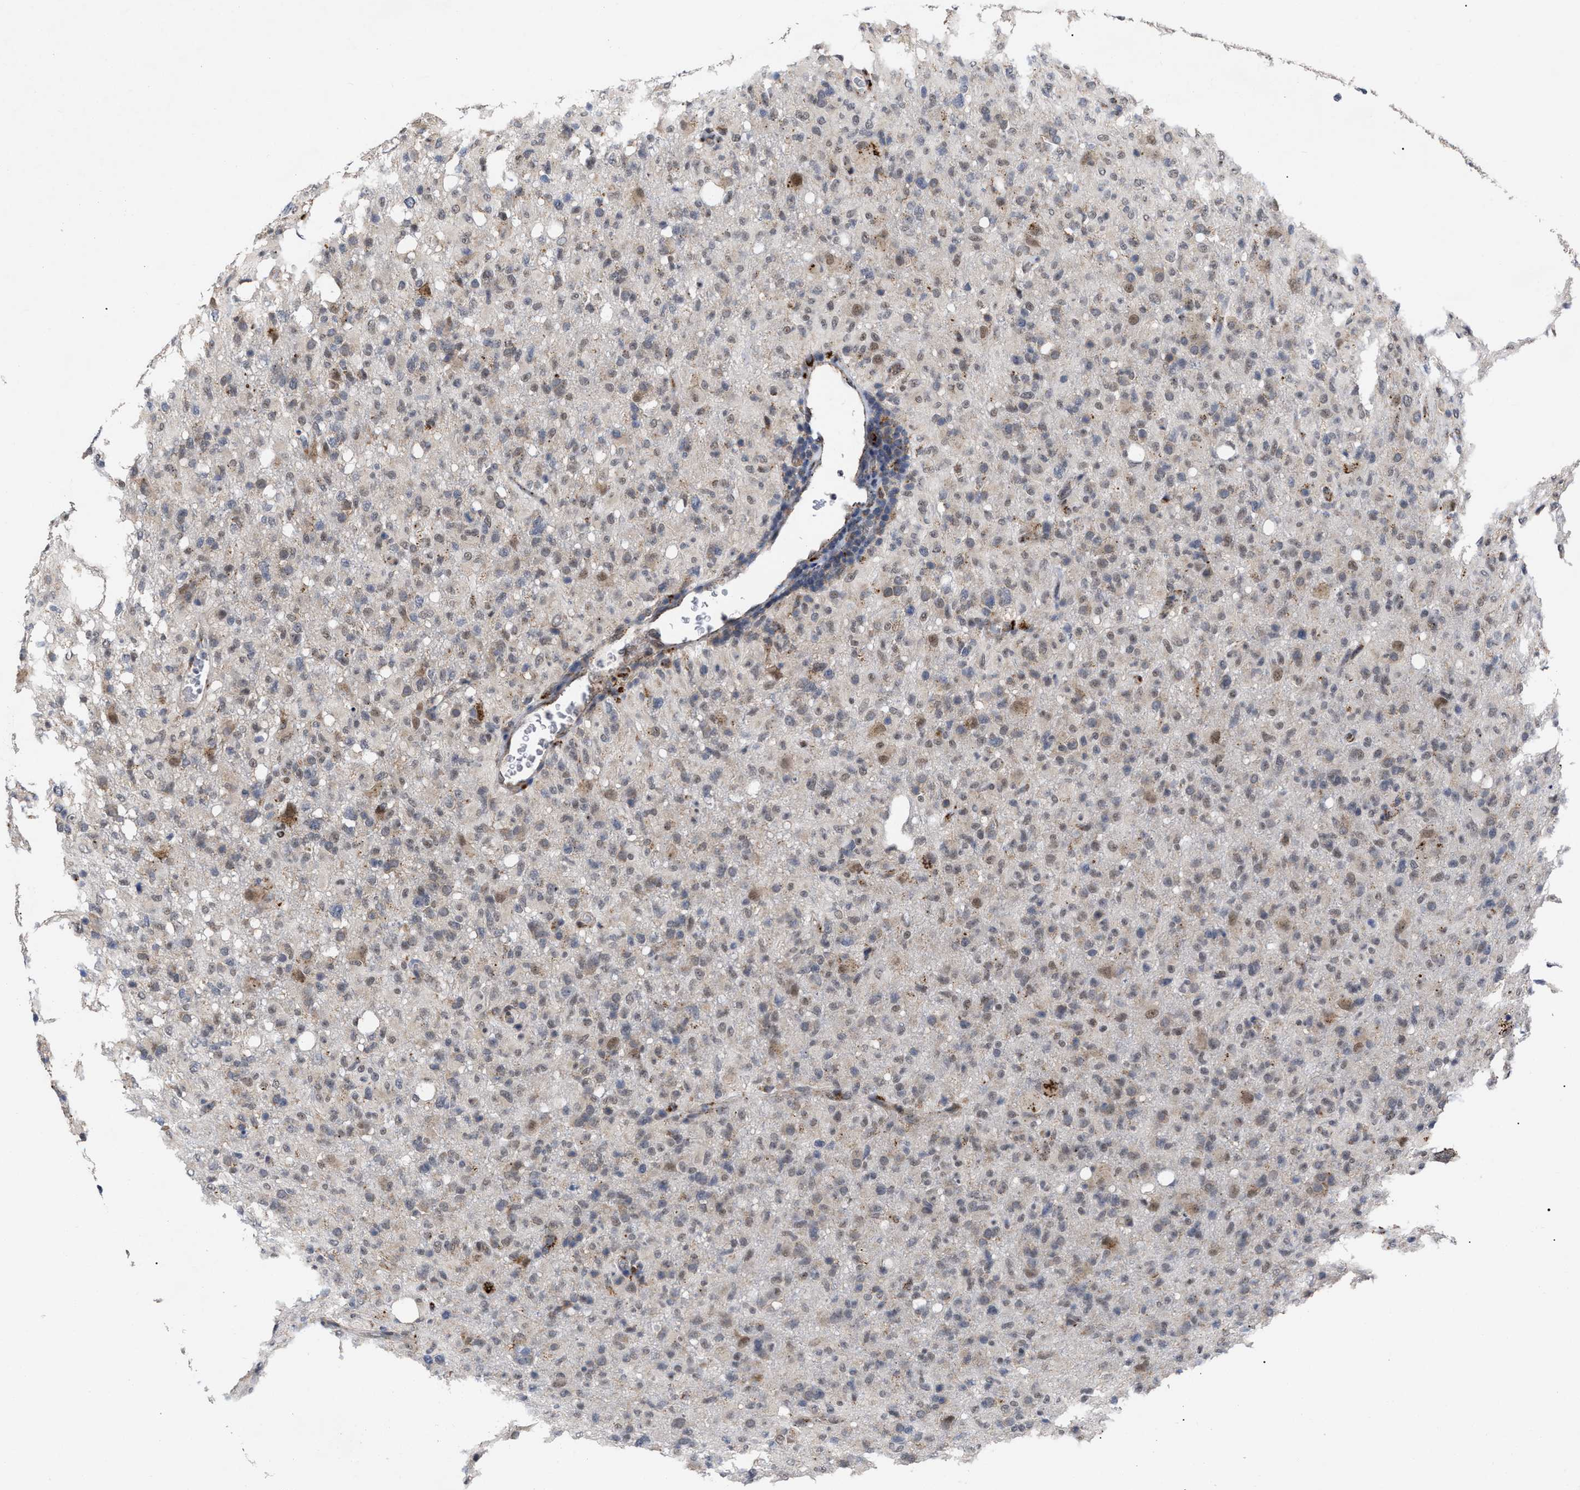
{"staining": {"intensity": "weak", "quantity": "25%-75%", "location": "nuclear"}, "tissue": "glioma", "cell_type": "Tumor cells", "image_type": "cancer", "snomed": [{"axis": "morphology", "description": "Glioma, malignant, High grade"}, {"axis": "topography", "description": "Brain"}], "caption": "High-power microscopy captured an immunohistochemistry (IHC) micrograph of glioma, revealing weak nuclear expression in approximately 25%-75% of tumor cells.", "gene": "UPF1", "patient": {"sex": "female", "age": 57}}